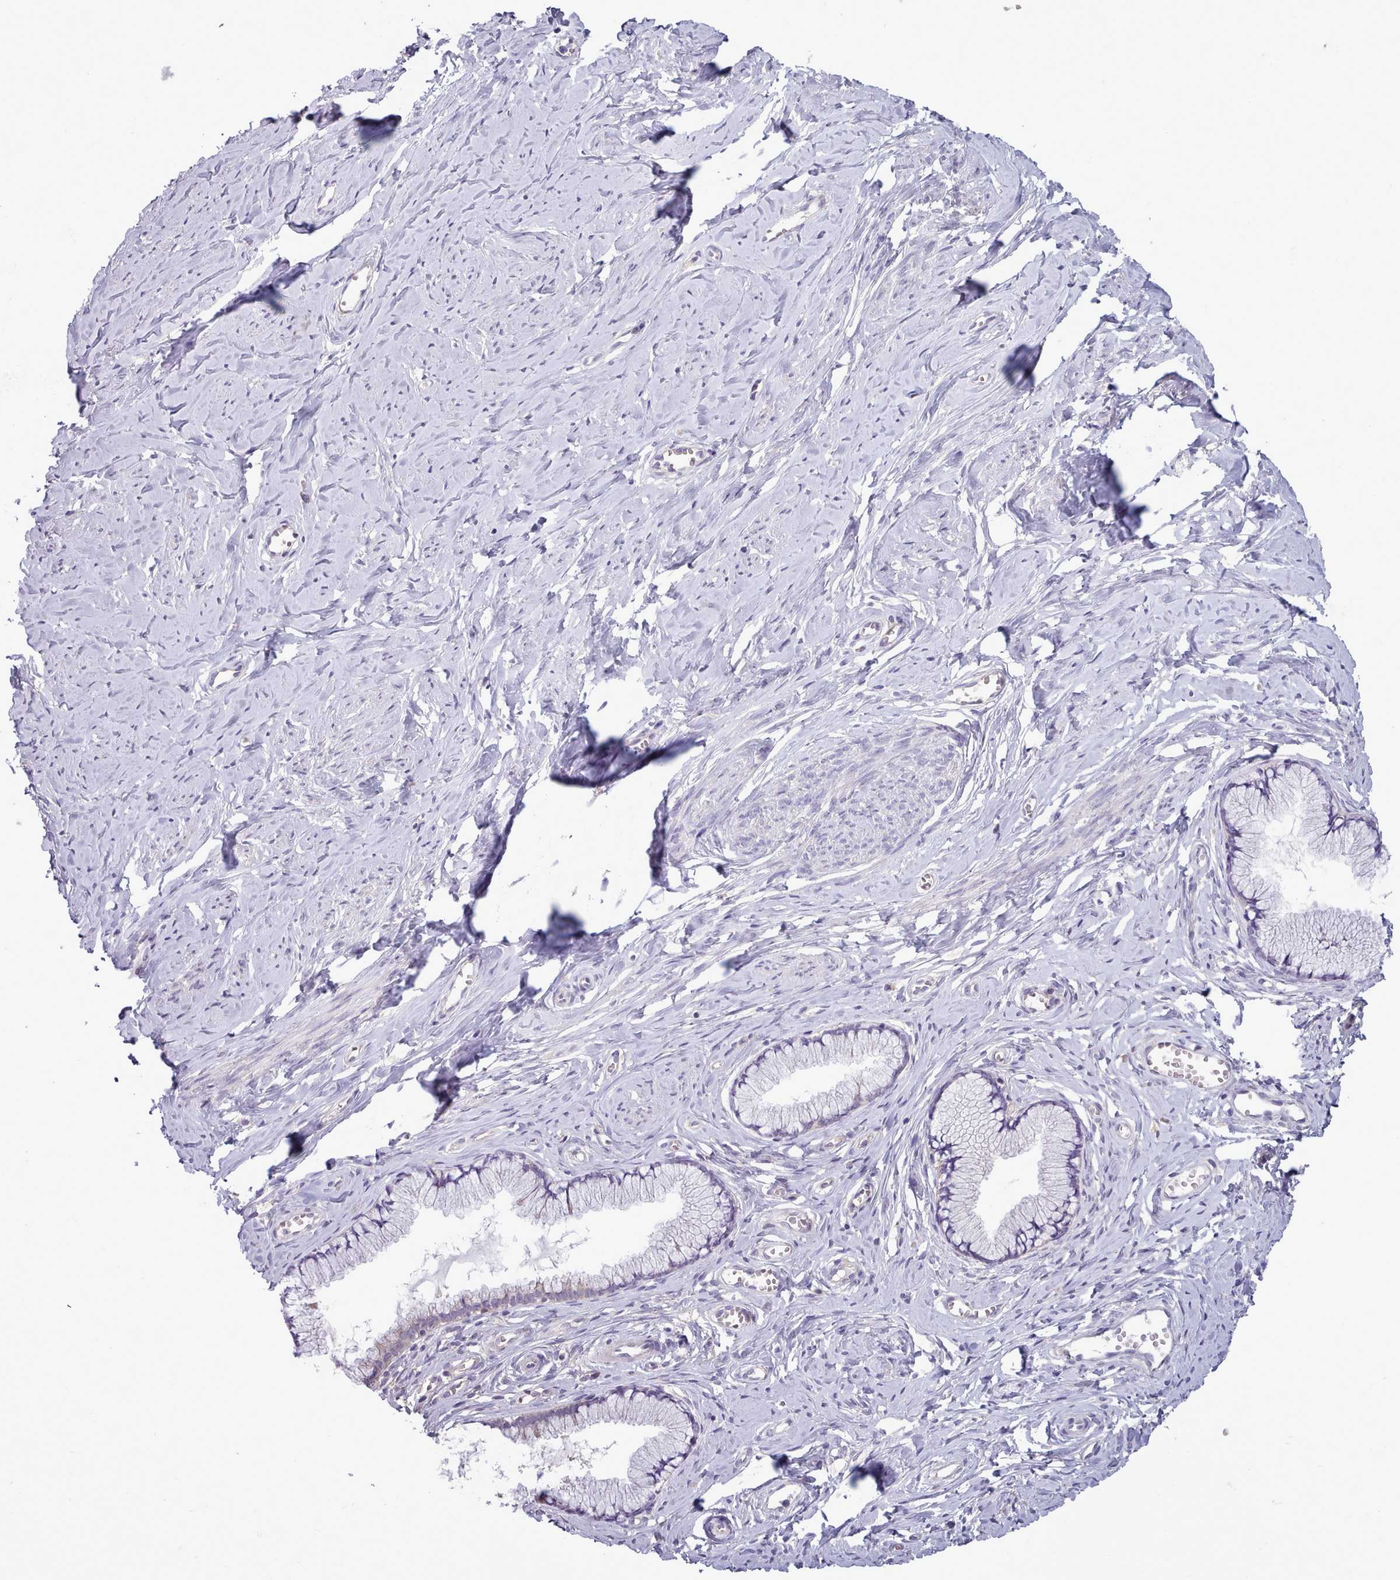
{"staining": {"intensity": "weak", "quantity": "<25%", "location": "cytoplasmic/membranous"}, "tissue": "cervix", "cell_type": "Glandular cells", "image_type": "normal", "snomed": [{"axis": "morphology", "description": "Normal tissue, NOS"}, {"axis": "topography", "description": "Cervix"}], "caption": "An IHC image of benign cervix is shown. There is no staining in glandular cells of cervix. Nuclei are stained in blue.", "gene": "DPF1", "patient": {"sex": "female", "age": 40}}